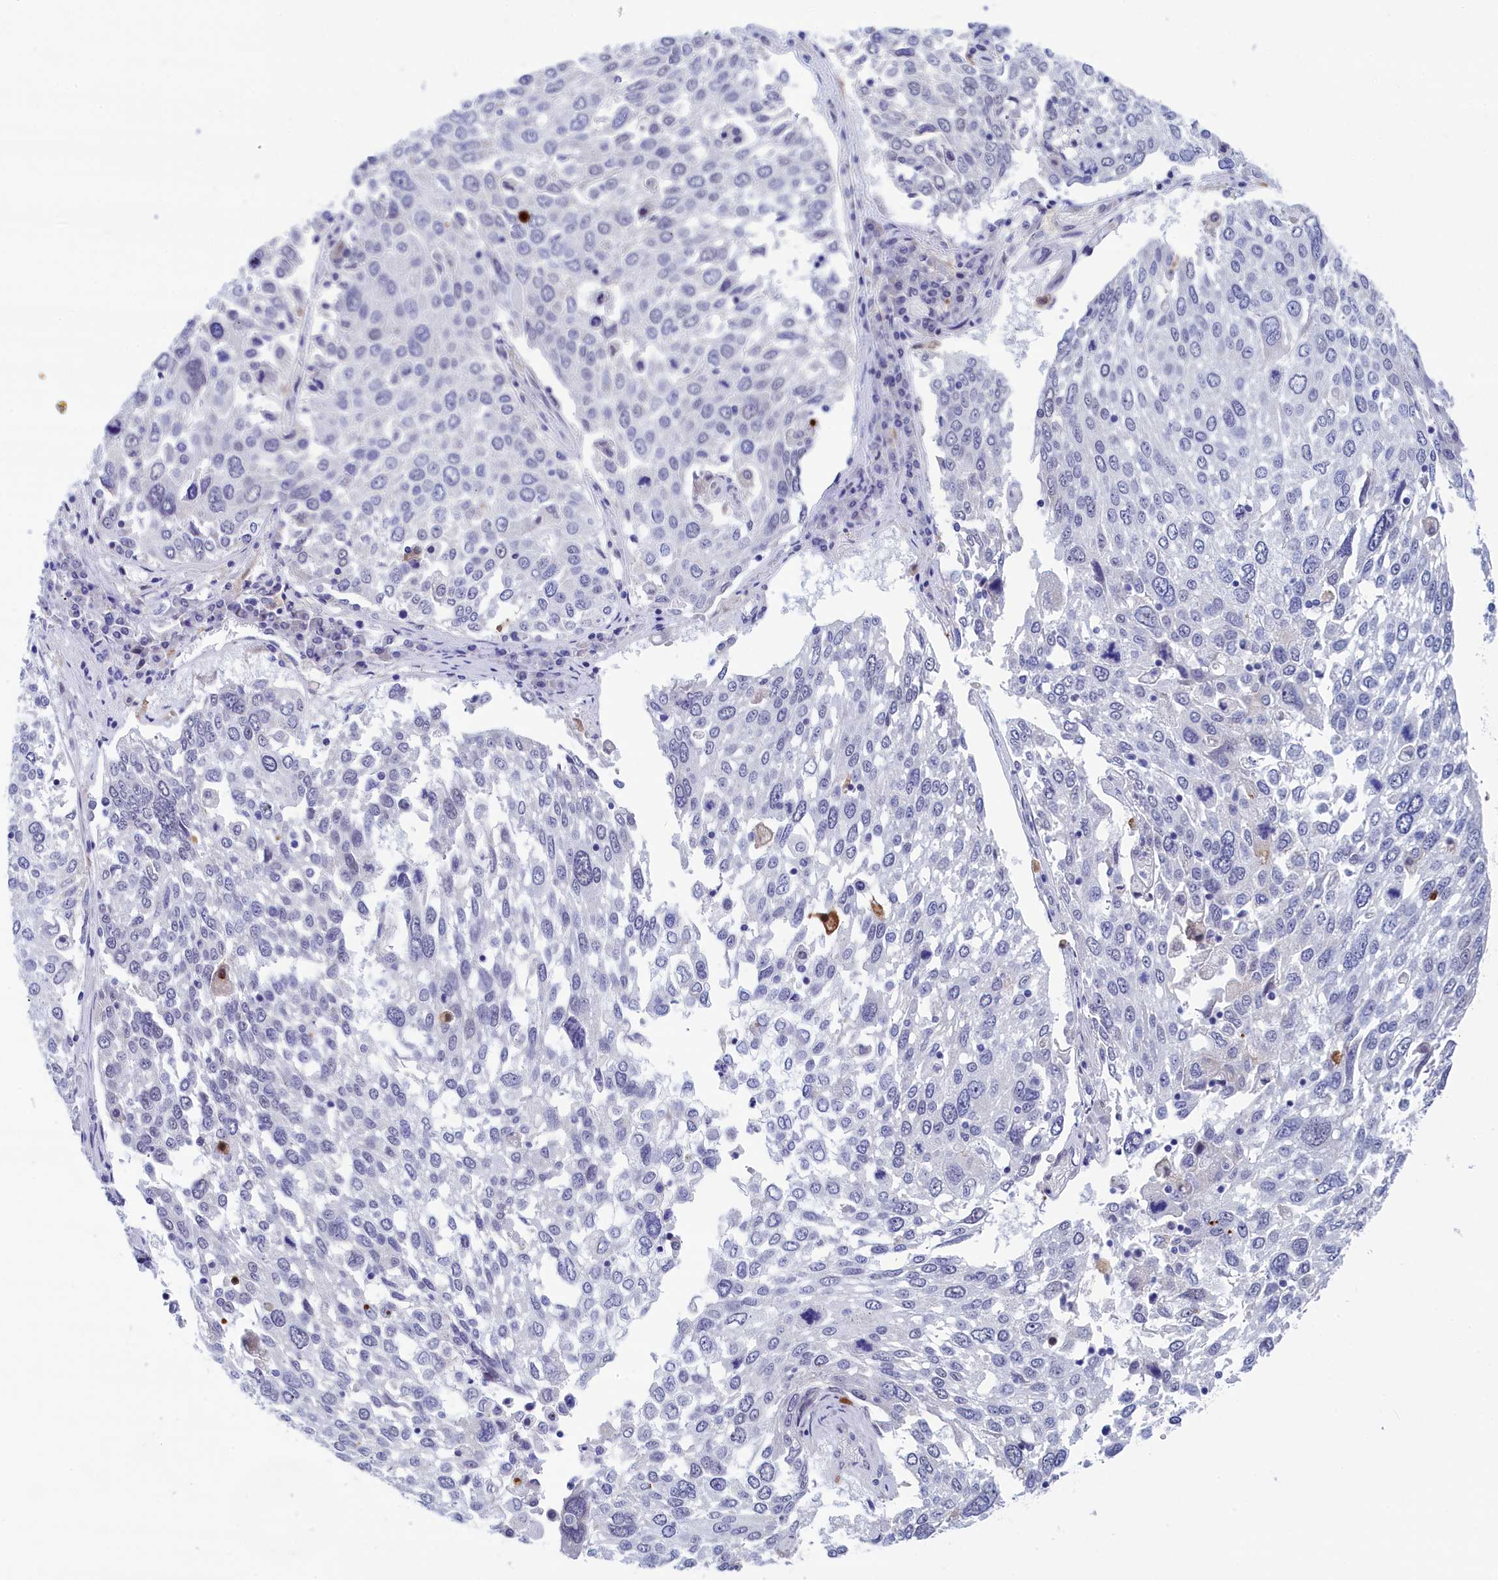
{"staining": {"intensity": "negative", "quantity": "none", "location": "none"}, "tissue": "lung cancer", "cell_type": "Tumor cells", "image_type": "cancer", "snomed": [{"axis": "morphology", "description": "Squamous cell carcinoma, NOS"}, {"axis": "topography", "description": "Lung"}], "caption": "There is no significant staining in tumor cells of lung cancer (squamous cell carcinoma).", "gene": "WDR83", "patient": {"sex": "male", "age": 65}}